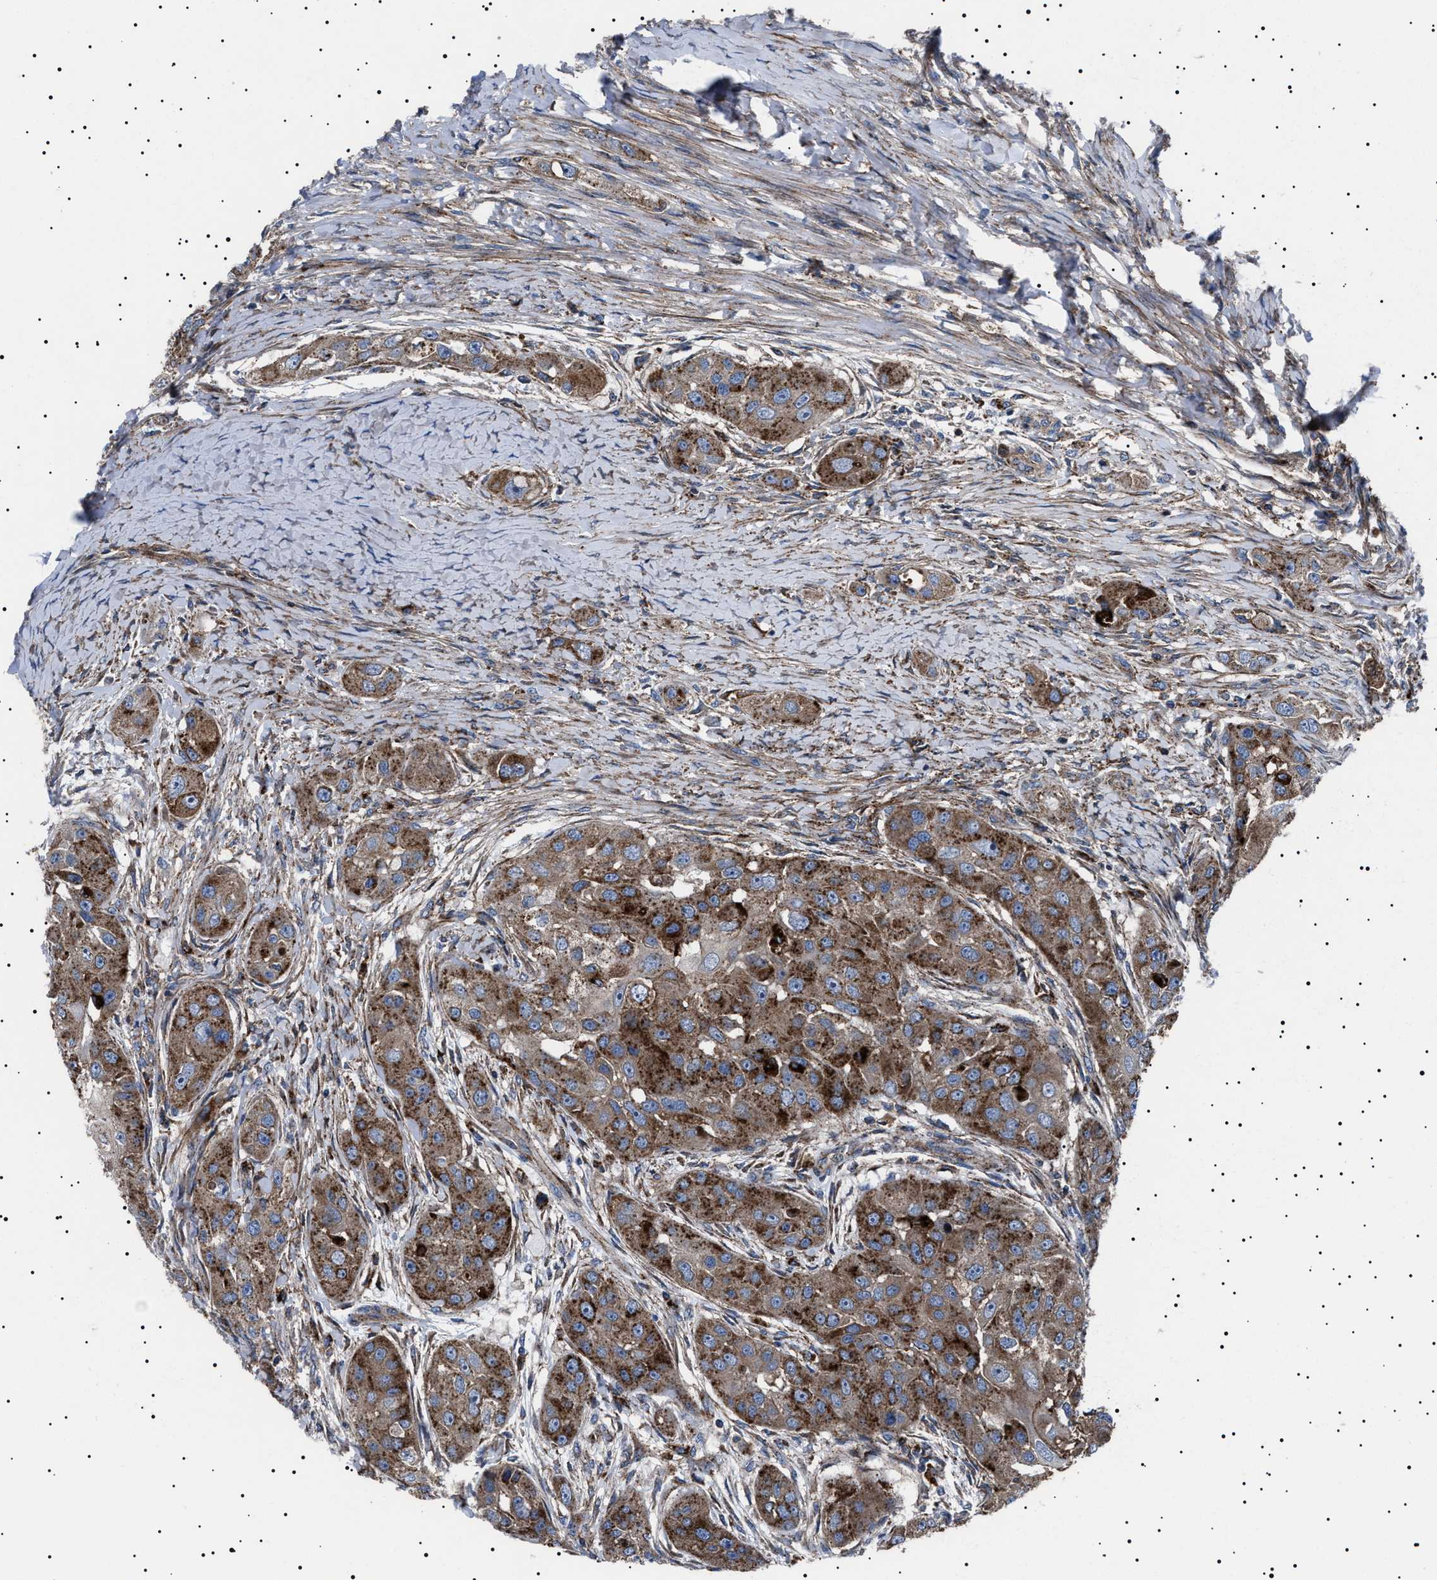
{"staining": {"intensity": "strong", "quantity": ">75%", "location": "cytoplasmic/membranous"}, "tissue": "head and neck cancer", "cell_type": "Tumor cells", "image_type": "cancer", "snomed": [{"axis": "morphology", "description": "Normal tissue, NOS"}, {"axis": "morphology", "description": "Squamous cell carcinoma, NOS"}, {"axis": "topography", "description": "Skeletal muscle"}, {"axis": "topography", "description": "Head-Neck"}], "caption": "Immunohistochemistry of human head and neck cancer (squamous cell carcinoma) demonstrates high levels of strong cytoplasmic/membranous positivity in about >75% of tumor cells. Using DAB (brown) and hematoxylin (blue) stains, captured at high magnification using brightfield microscopy.", "gene": "NEU1", "patient": {"sex": "male", "age": 51}}